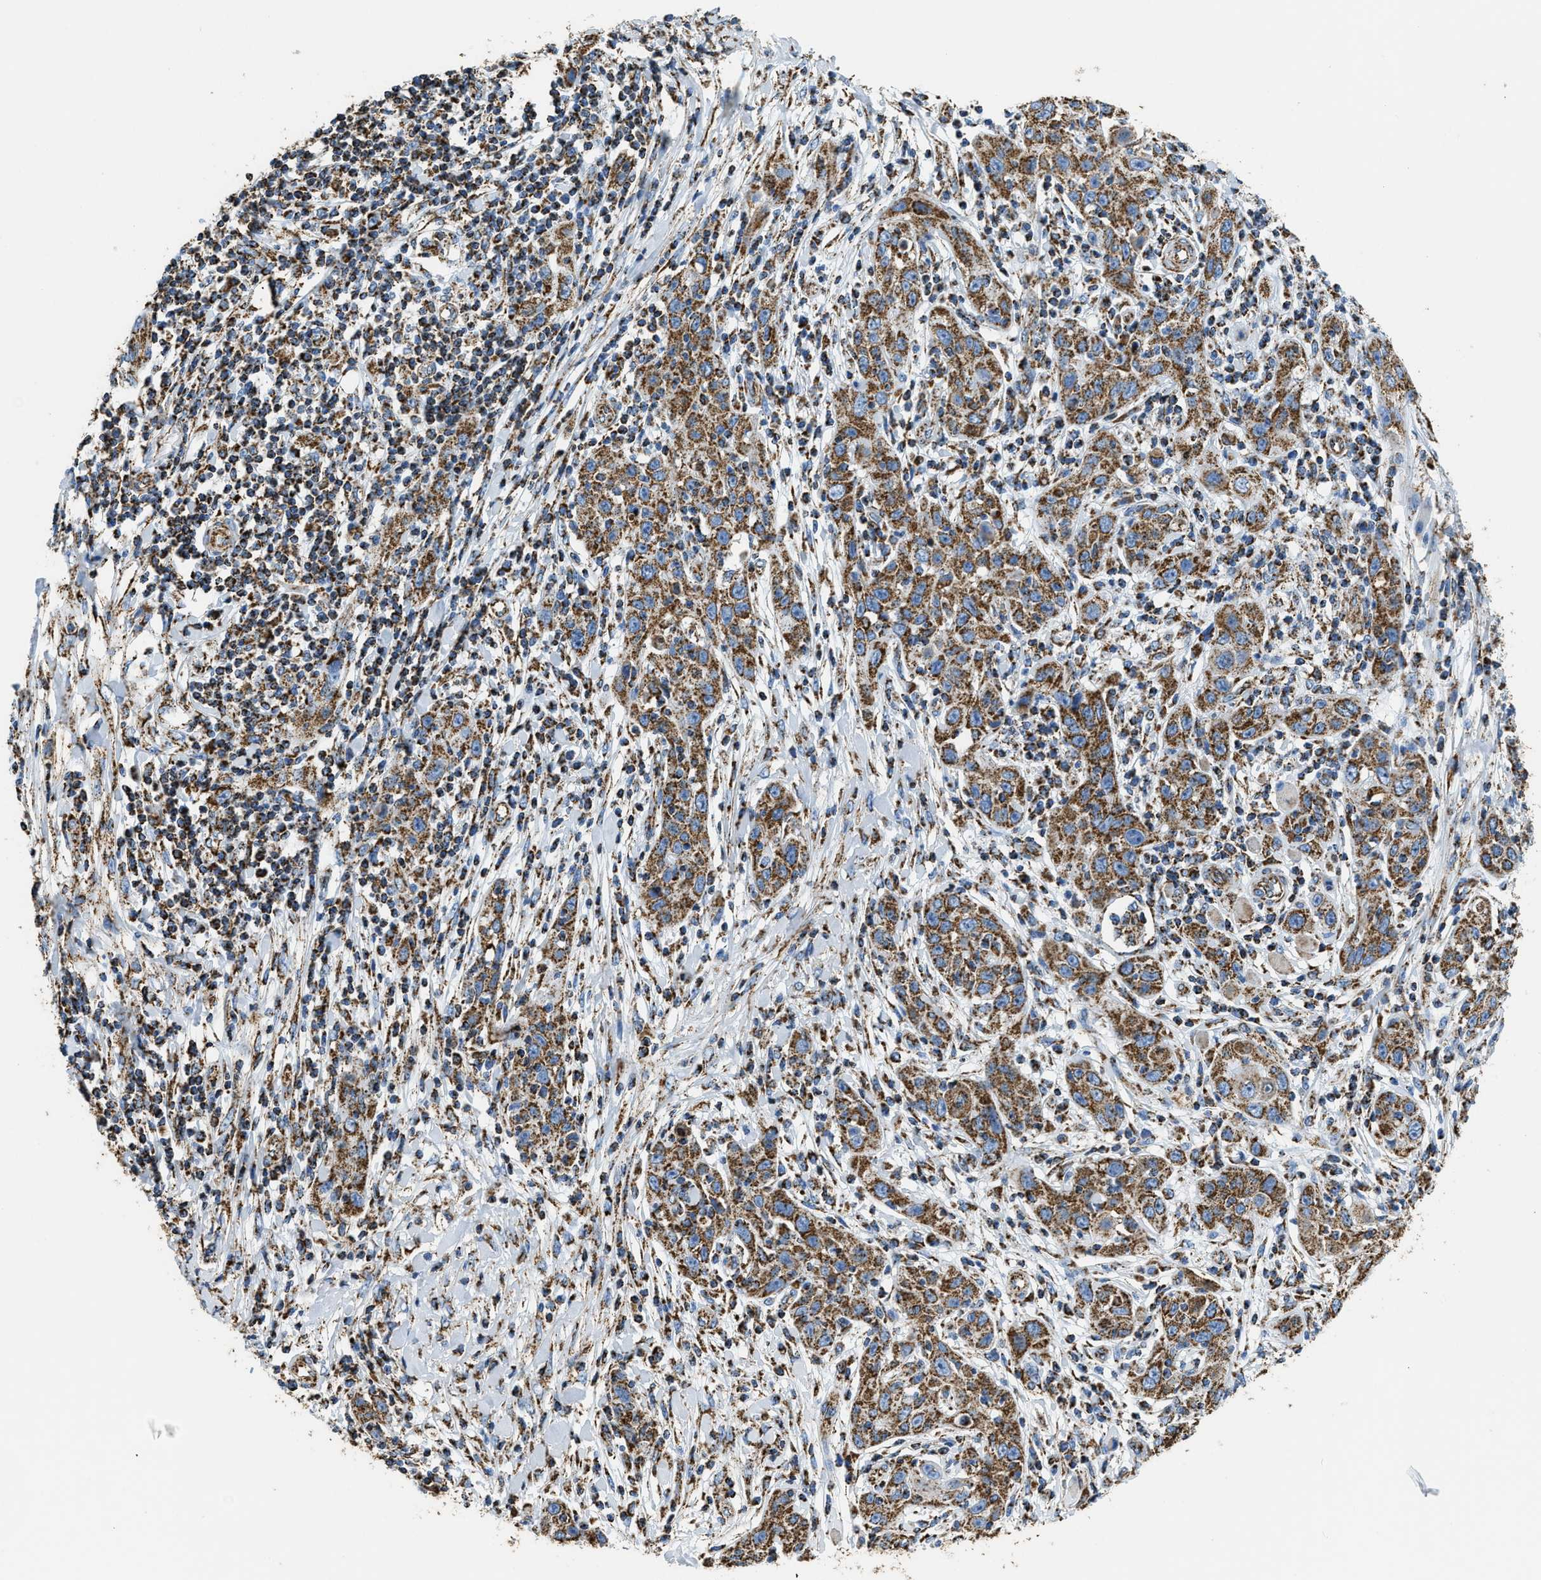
{"staining": {"intensity": "strong", "quantity": ">75%", "location": "cytoplasmic/membranous"}, "tissue": "skin cancer", "cell_type": "Tumor cells", "image_type": "cancer", "snomed": [{"axis": "morphology", "description": "Squamous cell carcinoma, NOS"}, {"axis": "topography", "description": "Skin"}], "caption": "Immunohistochemical staining of squamous cell carcinoma (skin) demonstrates strong cytoplasmic/membranous protein staining in about >75% of tumor cells.", "gene": "IRX6", "patient": {"sex": "female", "age": 88}}